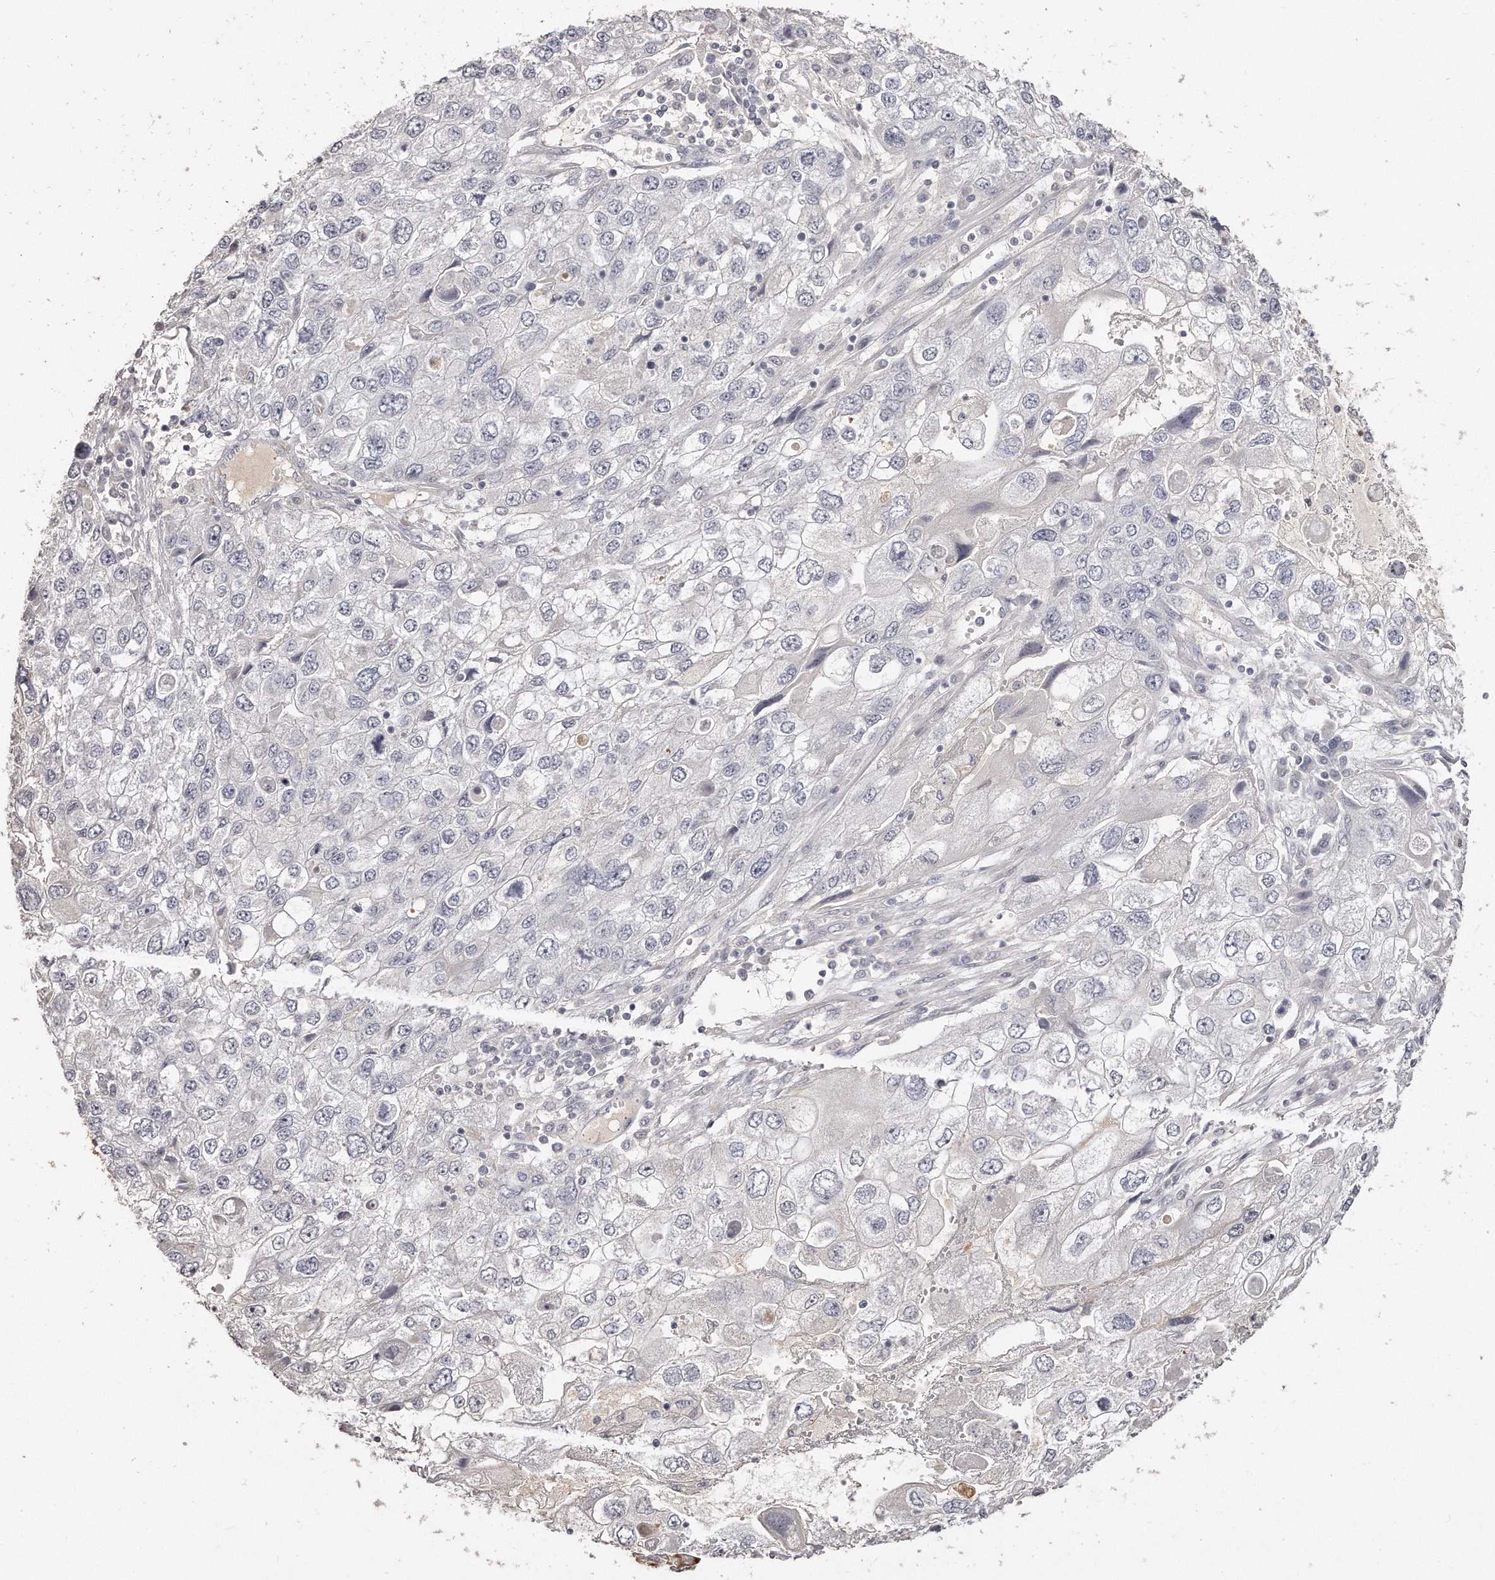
{"staining": {"intensity": "negative", "quantity": "none", "location": "none"}, "tissue": "endometrial cancer", "cell_type": "Tumor cells", "image_type": "cancer", "snomed": [{"axis": "morphology", "description": "Adenocarcinoma, NOS"}, {"axis": "topography", "description": "Endometrium"}], "caption": "Immunohistochemistry micrograph of neoplastic tissue: endometrial cancer stained with DAB (3,3'-diaminobenzidine) reveals no significant protein expression in tumor cells. (Immunohistochemistry, brightfield microscopy, high magnification).", "gene": "ZYG11A", "patient": {"sex": "female", "age": 49}}